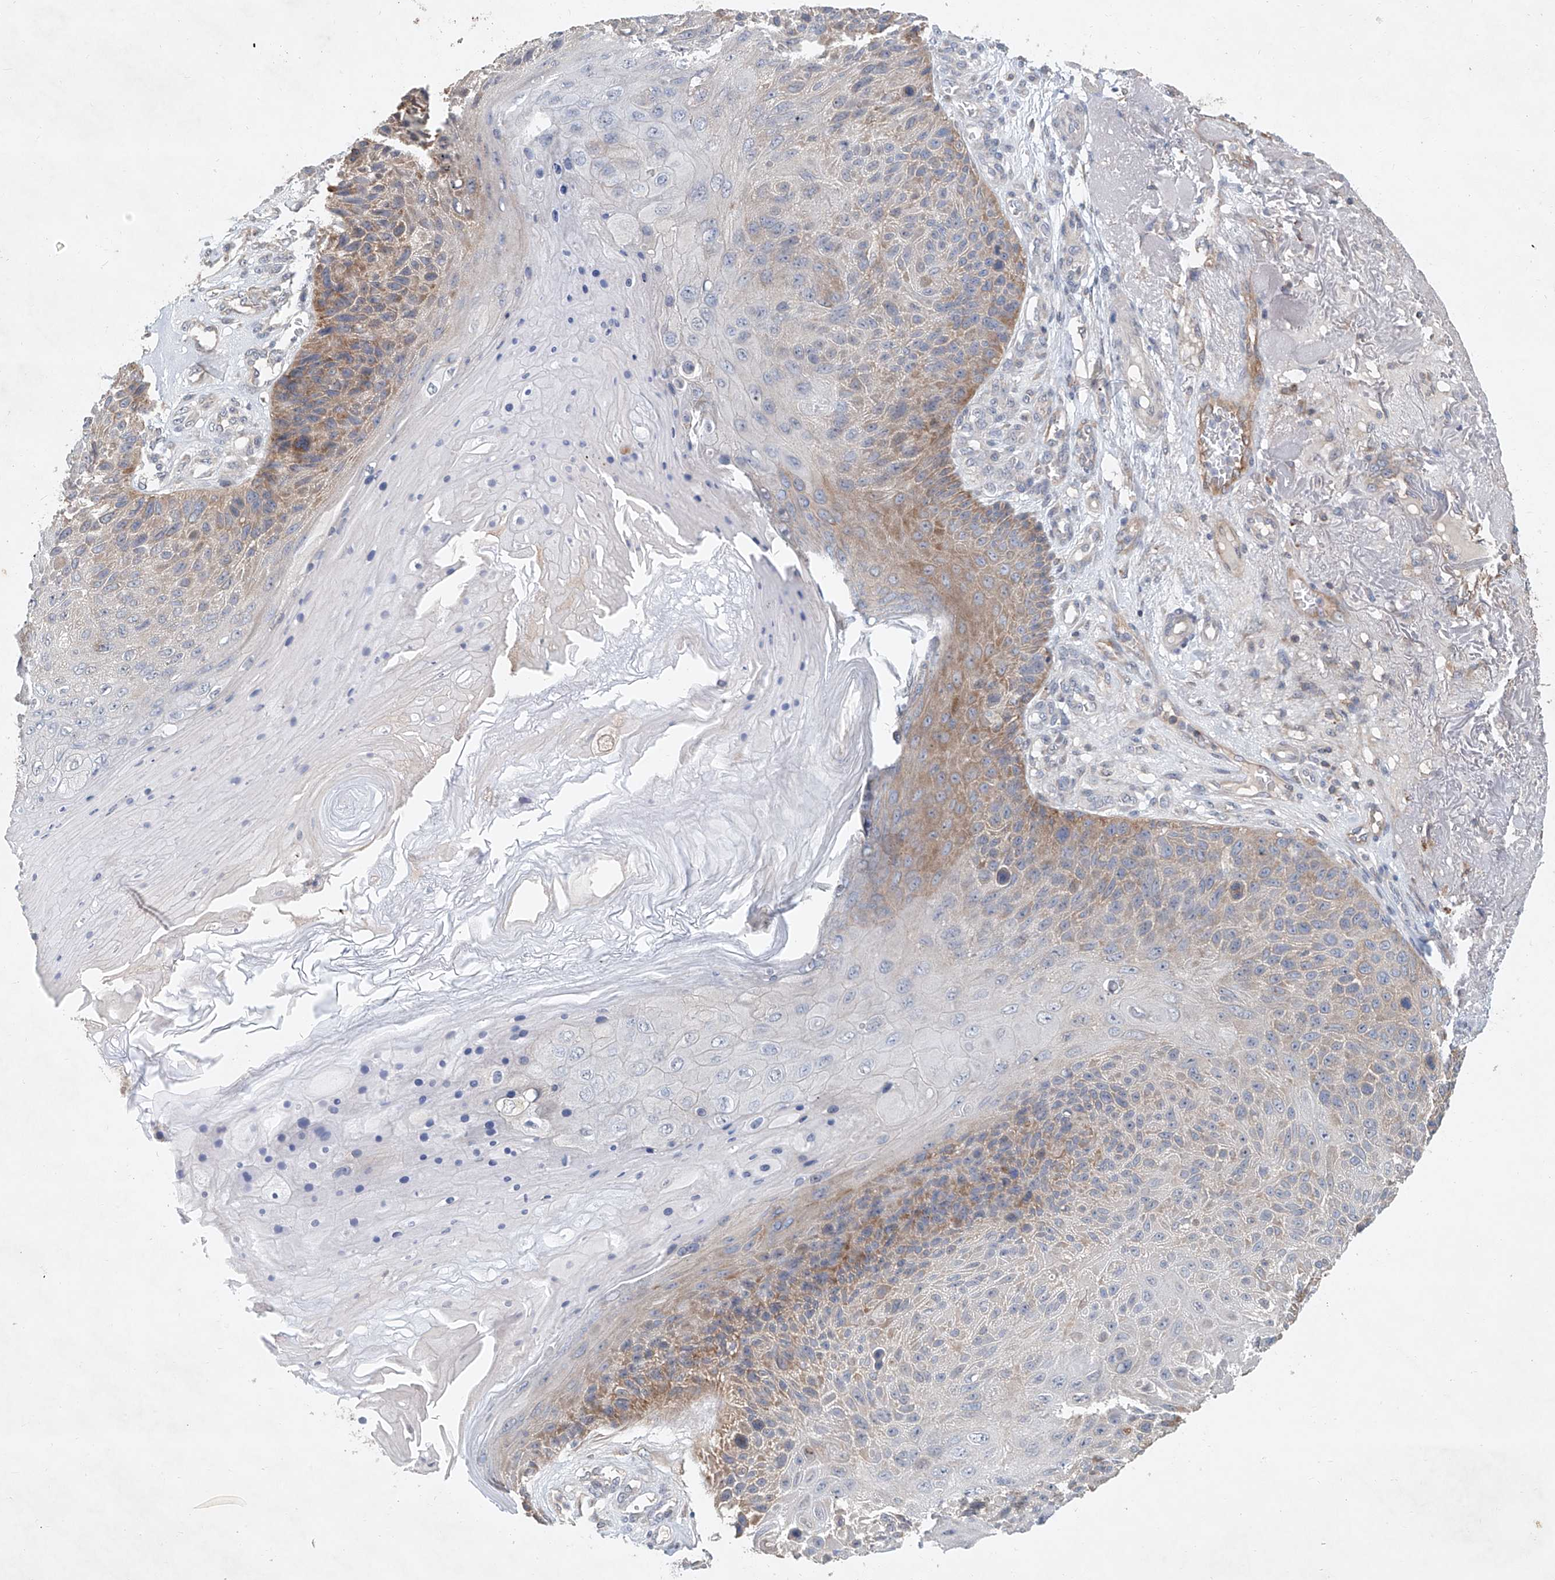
{"staining": {"intensity": "moderate", "quantity": "25%-75%", "location": "cytoplasmic/membranous"}, "tissue": "skin cancer", "cell_type": "Tumor cells", "image_type": "cancer", "snomed": [{"axis": "morphology", "description": "Squamous cell carcinoma, NOS"}, {"axis": "topography", "description": "Skin"}], "caption": "Immunohistochemistry (IHC) of human squamous cell carcinoma (skin) exhibits medium levels of moderate cytoplasmic/membranous positivity in approximately 25%-75% of tumor cells. Nuclei are stained in blue.", "gene": "CARMIL1", "patient": {"sex": "female", "age": 88}}